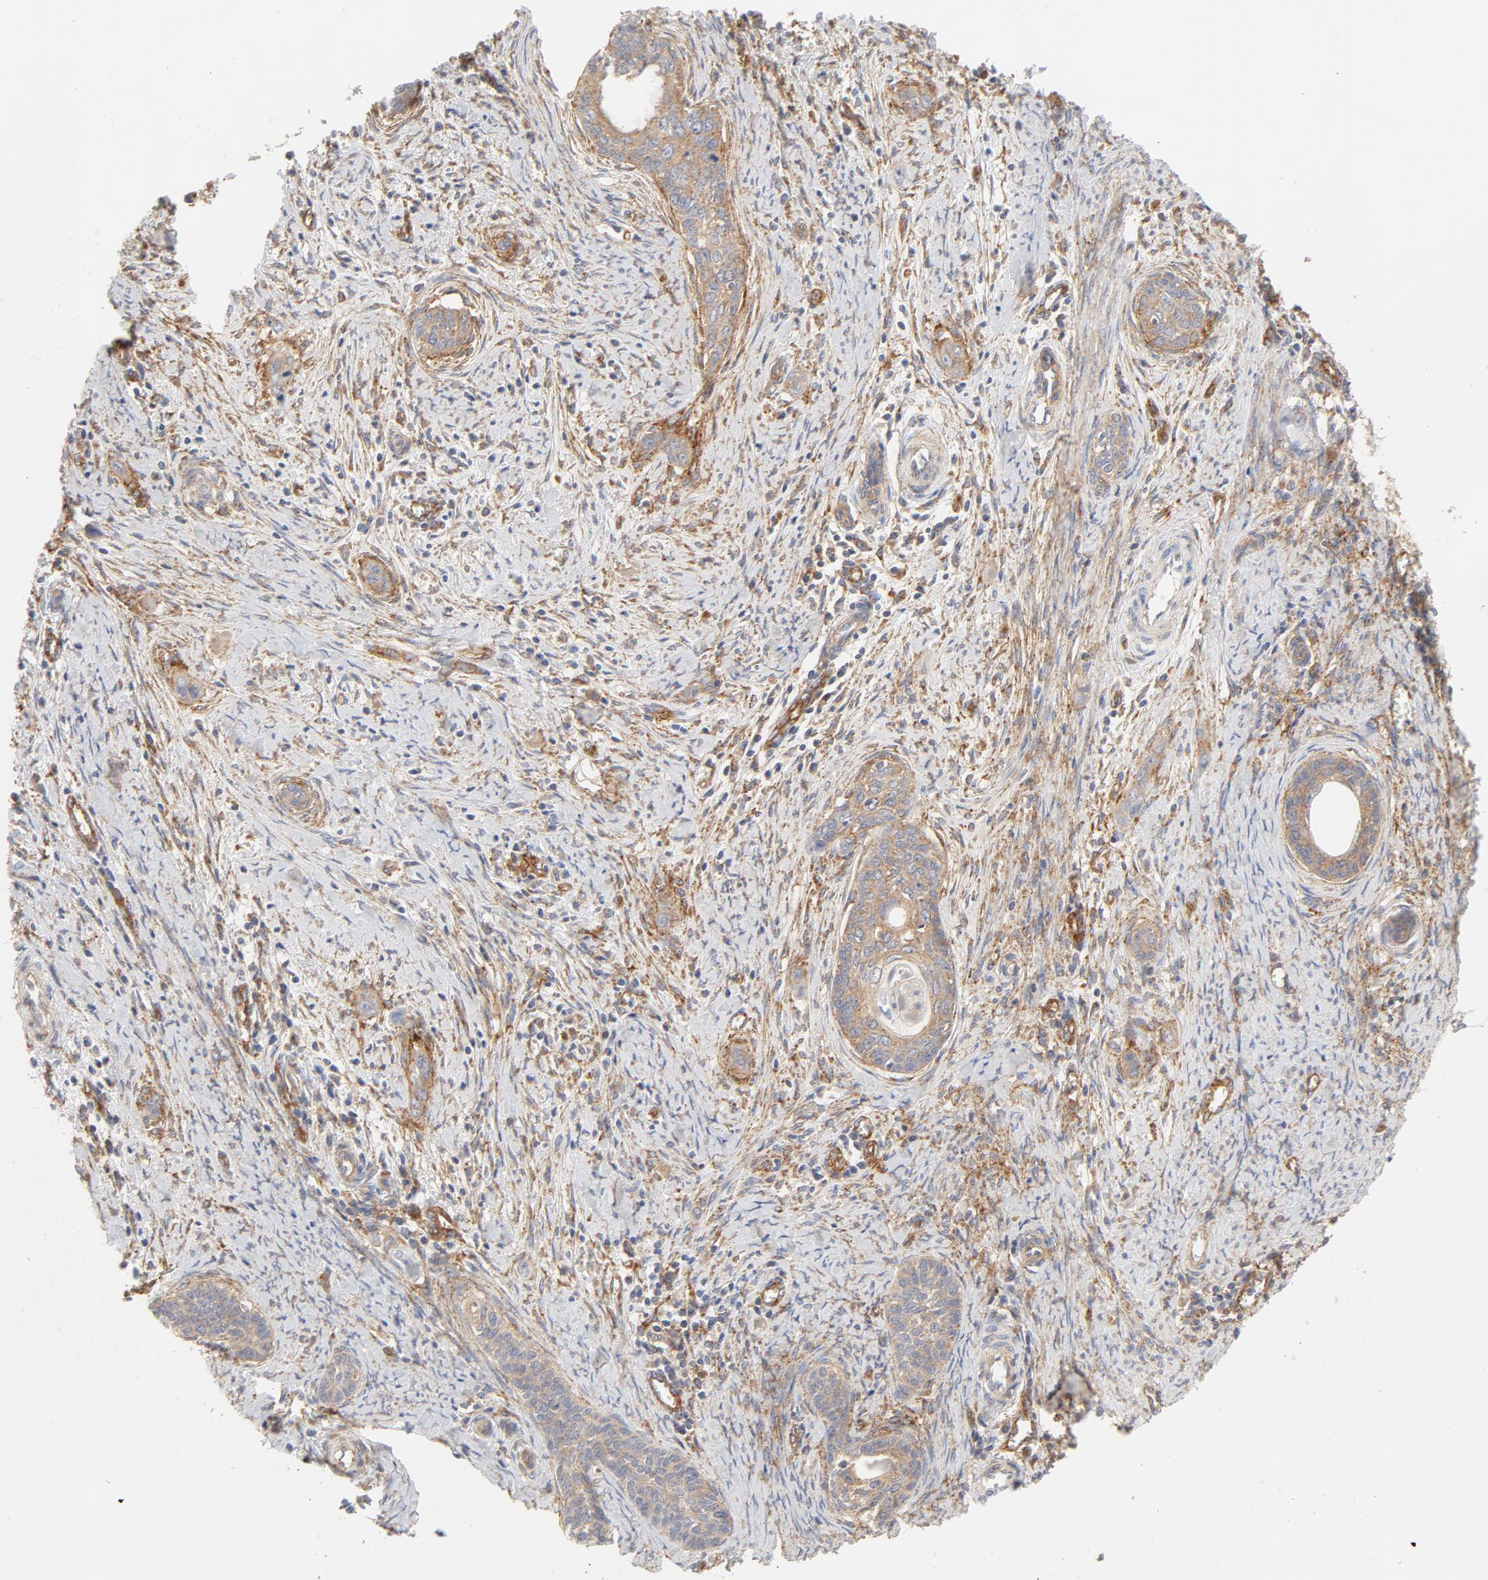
{"staining": {"intensity": "moderate", "quantity": ">75%", "location": "cytoplasmic/membranous"}, "tissue": "cervical cancer", "cell_type": "Tumor cells", "image_type": "cancer", "snomed": [{"axis": "morphology", "description": "Squamous cell carcinoma, NOS"}, {"axis": "topography", "description": "Cervix"}], "caption": "A medium amount of moderate cytoplasmic/membranous staining is seen in about >75% of tumor cells in cervical cancer tissue.", "gene": "AP2A1", "patient": {"sex": "female", "age": 33}}